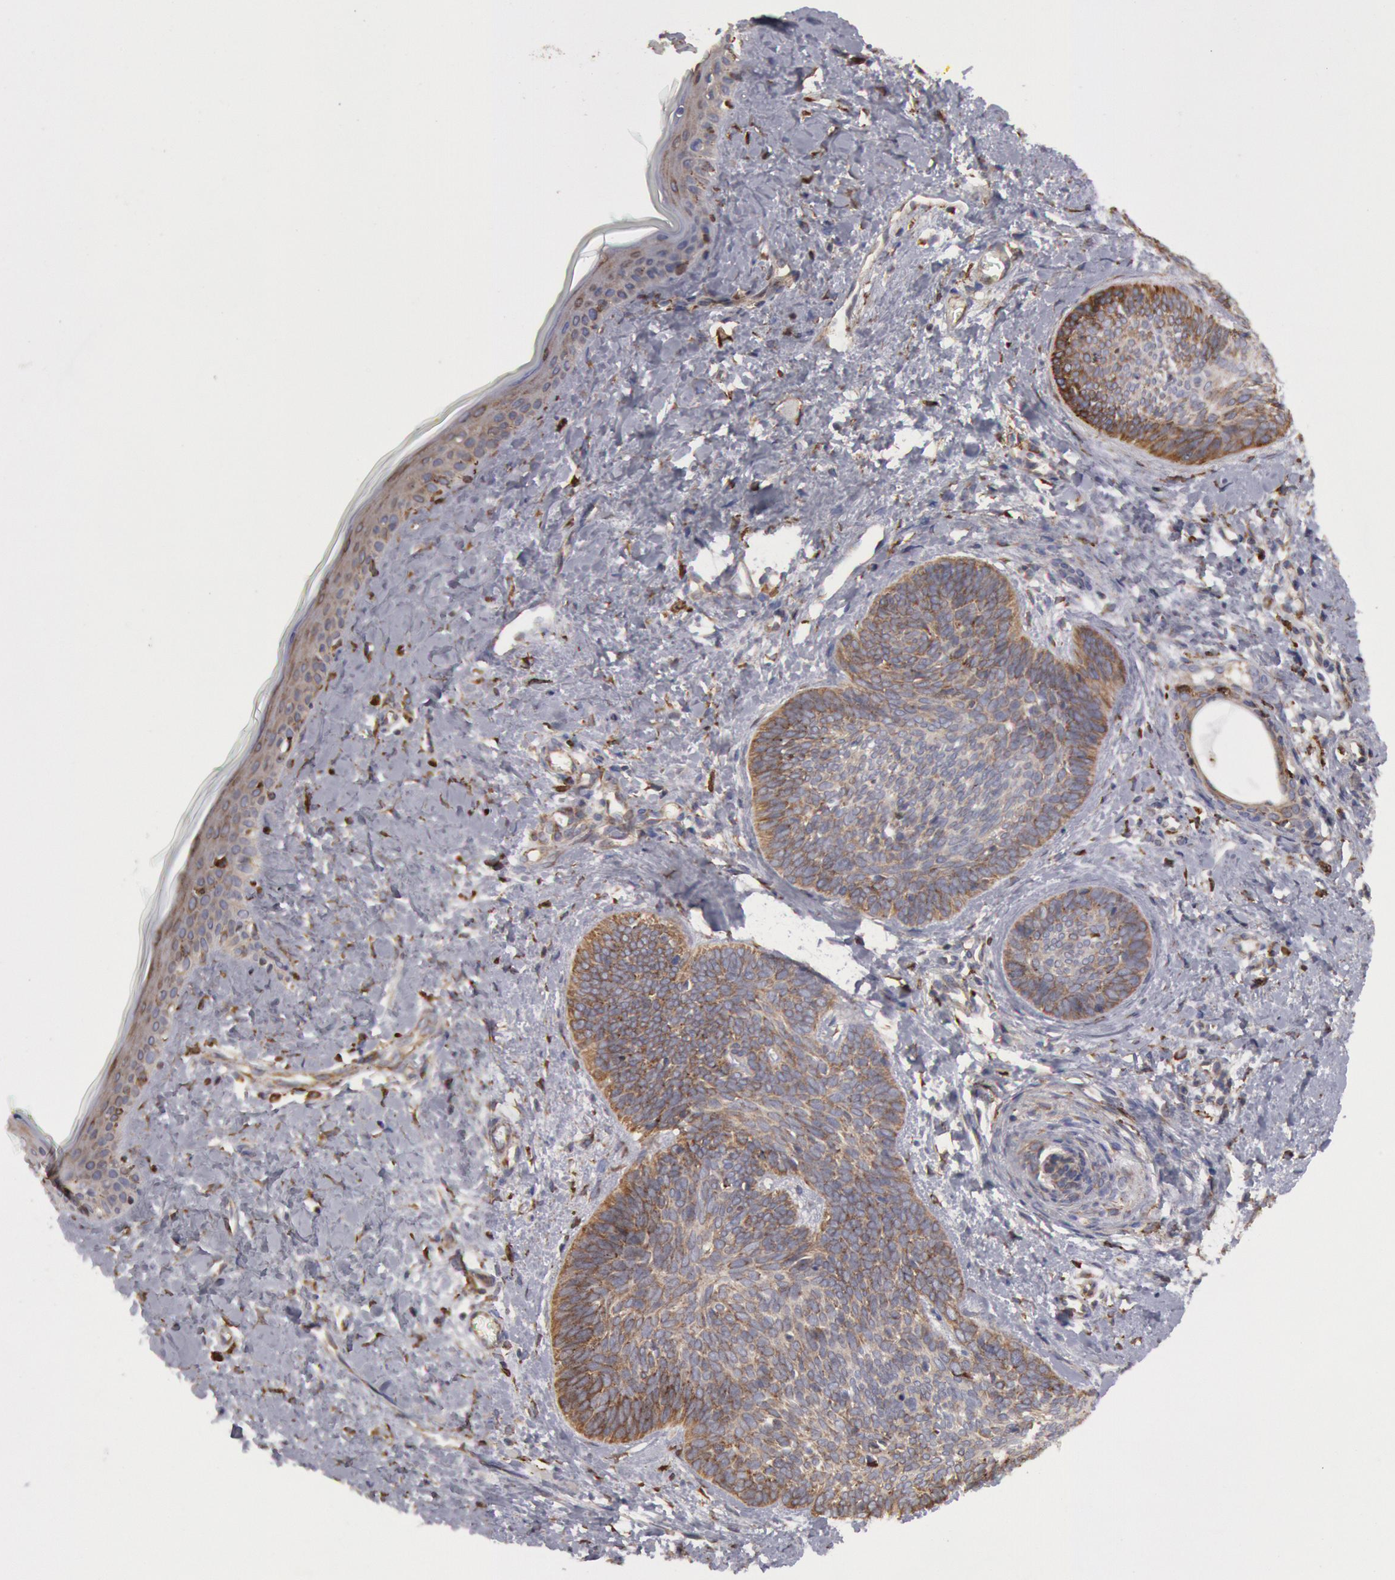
{"staining": {"intensity": "weak", "quantity": "25%-75%", "location": "cytoplasmic/membranous"}, "tissue": "skin cancer", "cell_type": "Tumor cells", "image_type": "cancer", "snomed": [{"axis": "morphology", "description": "Basal cell carcinoma"}, {"axis": "topography", "description": "Skin"}], "caption": "Brown immunohistochemical staining in skin cancer (basal cell carcinoma) reveals weak cytoplasmic/membranous staining in approximately 25%-75% of tumor cells.", "gene": "ERP44", "patient": {"sex": "female", "age": 81}}